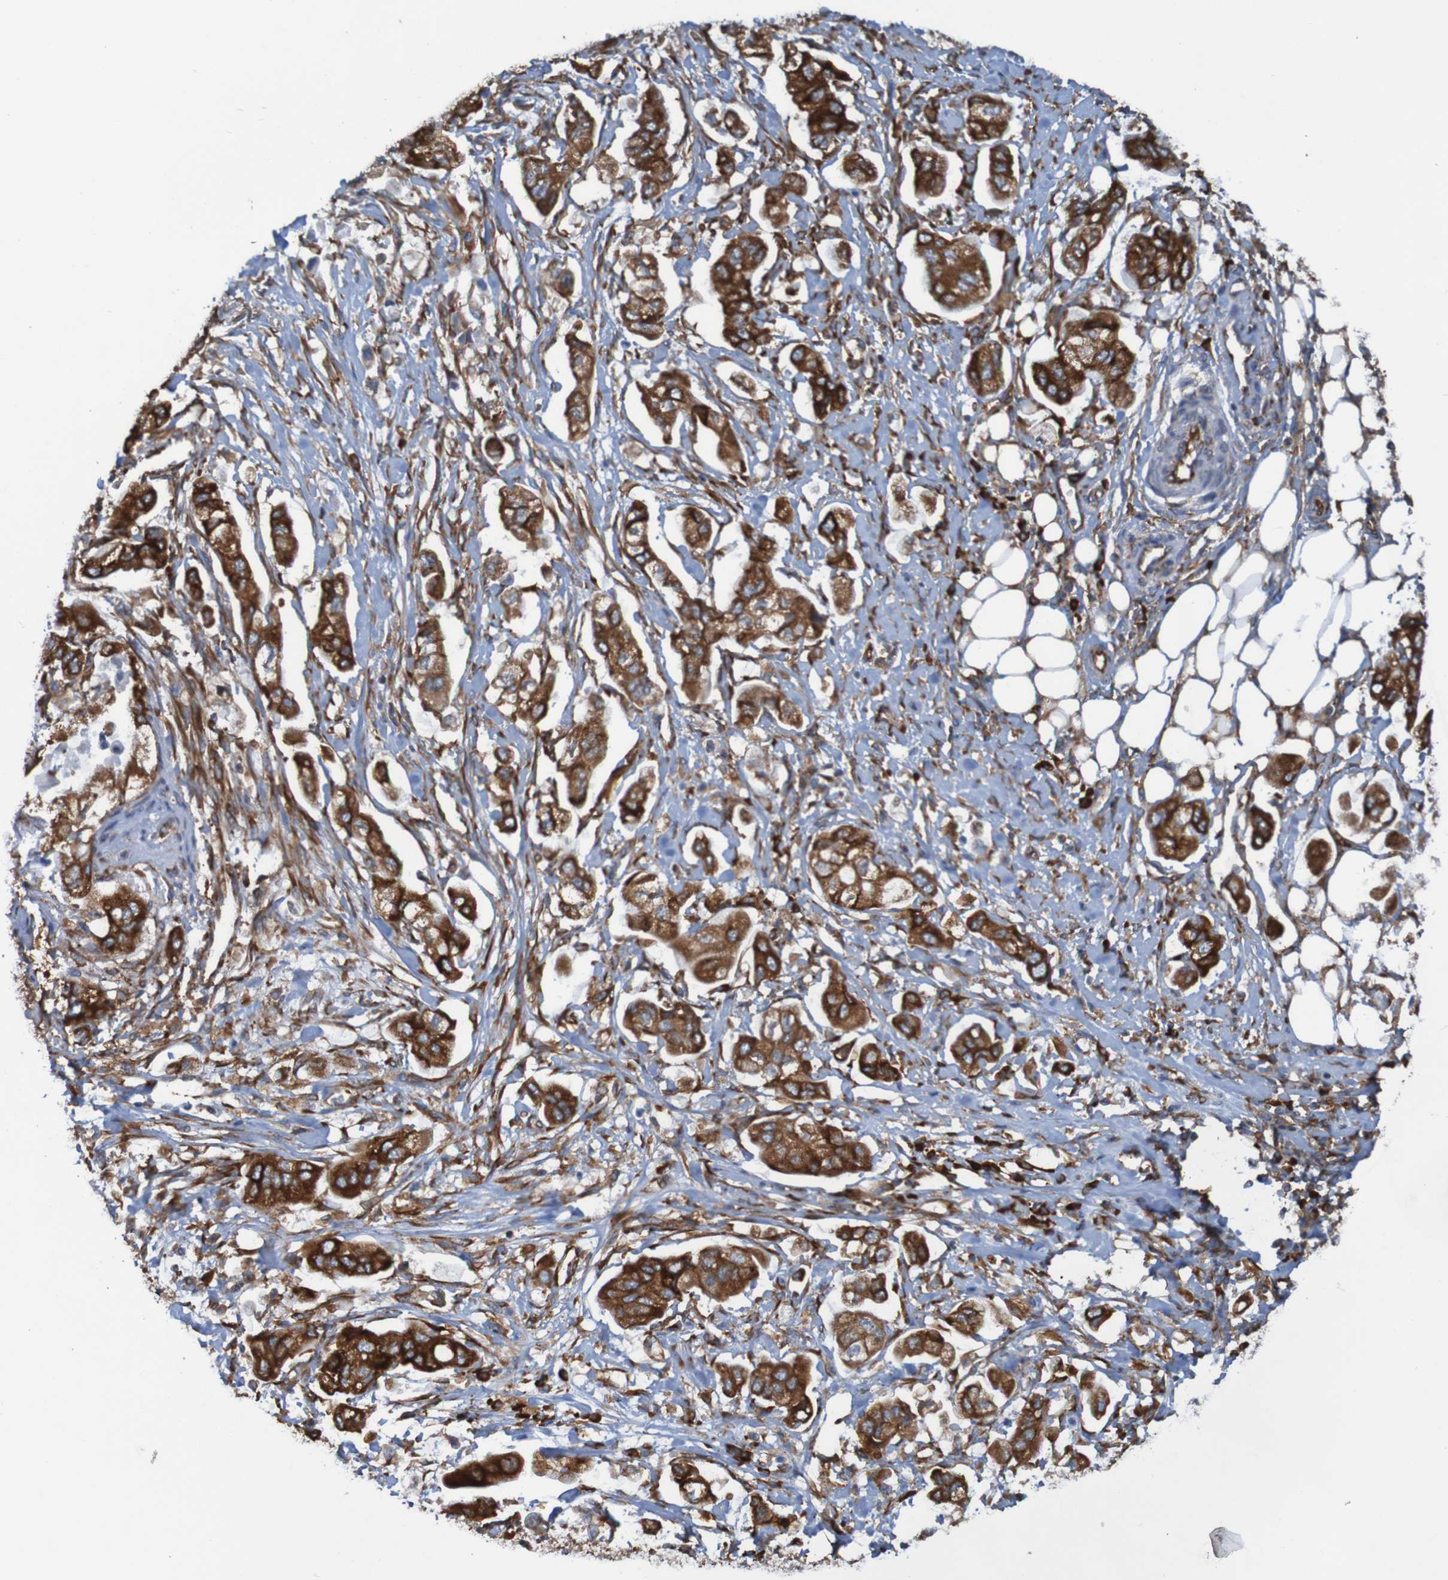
{"staining": {"intensity": "strong", "quantity": ">75%", "location": "cytoplasmic/membranous"}, "tissue": "stomach cancer", "cell_type": "Tumor cells", "image_type": "cancer", "snomed": [{"axis": "morphology", "description": "Adenocarcinoma, NOS"}, {"axis": "topography", "description": "Stomach"}], "caption": "A micrograph showing strong cytoplasmic/membranous positivity in about >75% of tumor cells in stomach cancer, as visualized by brown immunohistochemical staining.", "gene": "RPL10", "patient": {"sex": "male", "age": 62}}